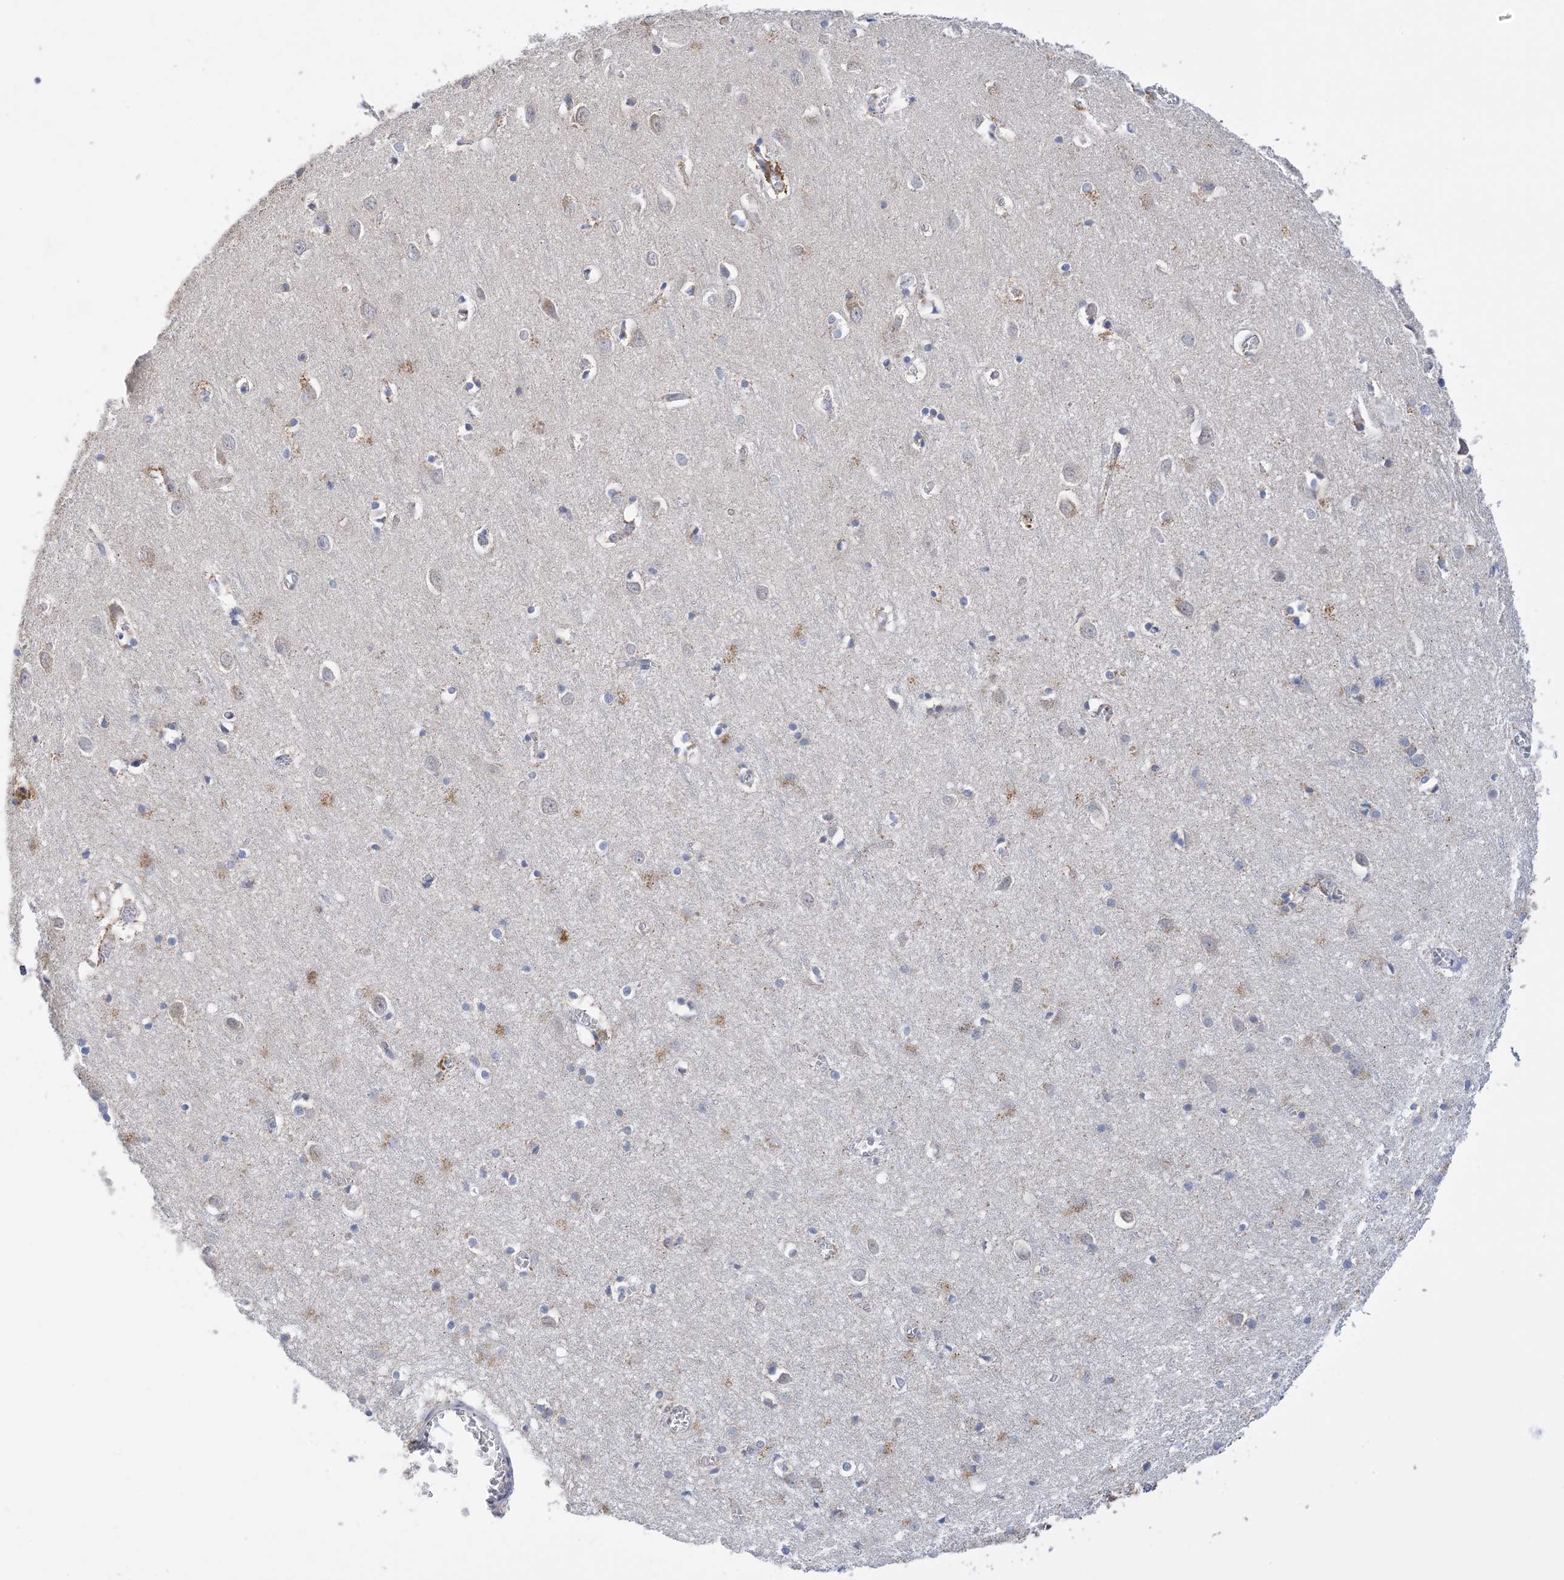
{"staining": {"intensity": "negative", "quantity": "none", "location": "none"}, "tissue": "cerebral cortex", "cell_type": "Endothelial cells", "image_type": "normal", "snomed": [{"axis": "morphology", "description": "Normal tissue, NOS"}, {"axis": "topography", "description": "Cerebral cortex"}], "caption": "Immunohistochemistry (IHC) of unremarkable human cerebral cortex demonstrates no expression in endothelial cells.", "gene": "PLK4", "patient": {"sex": "female", "age": 64}}